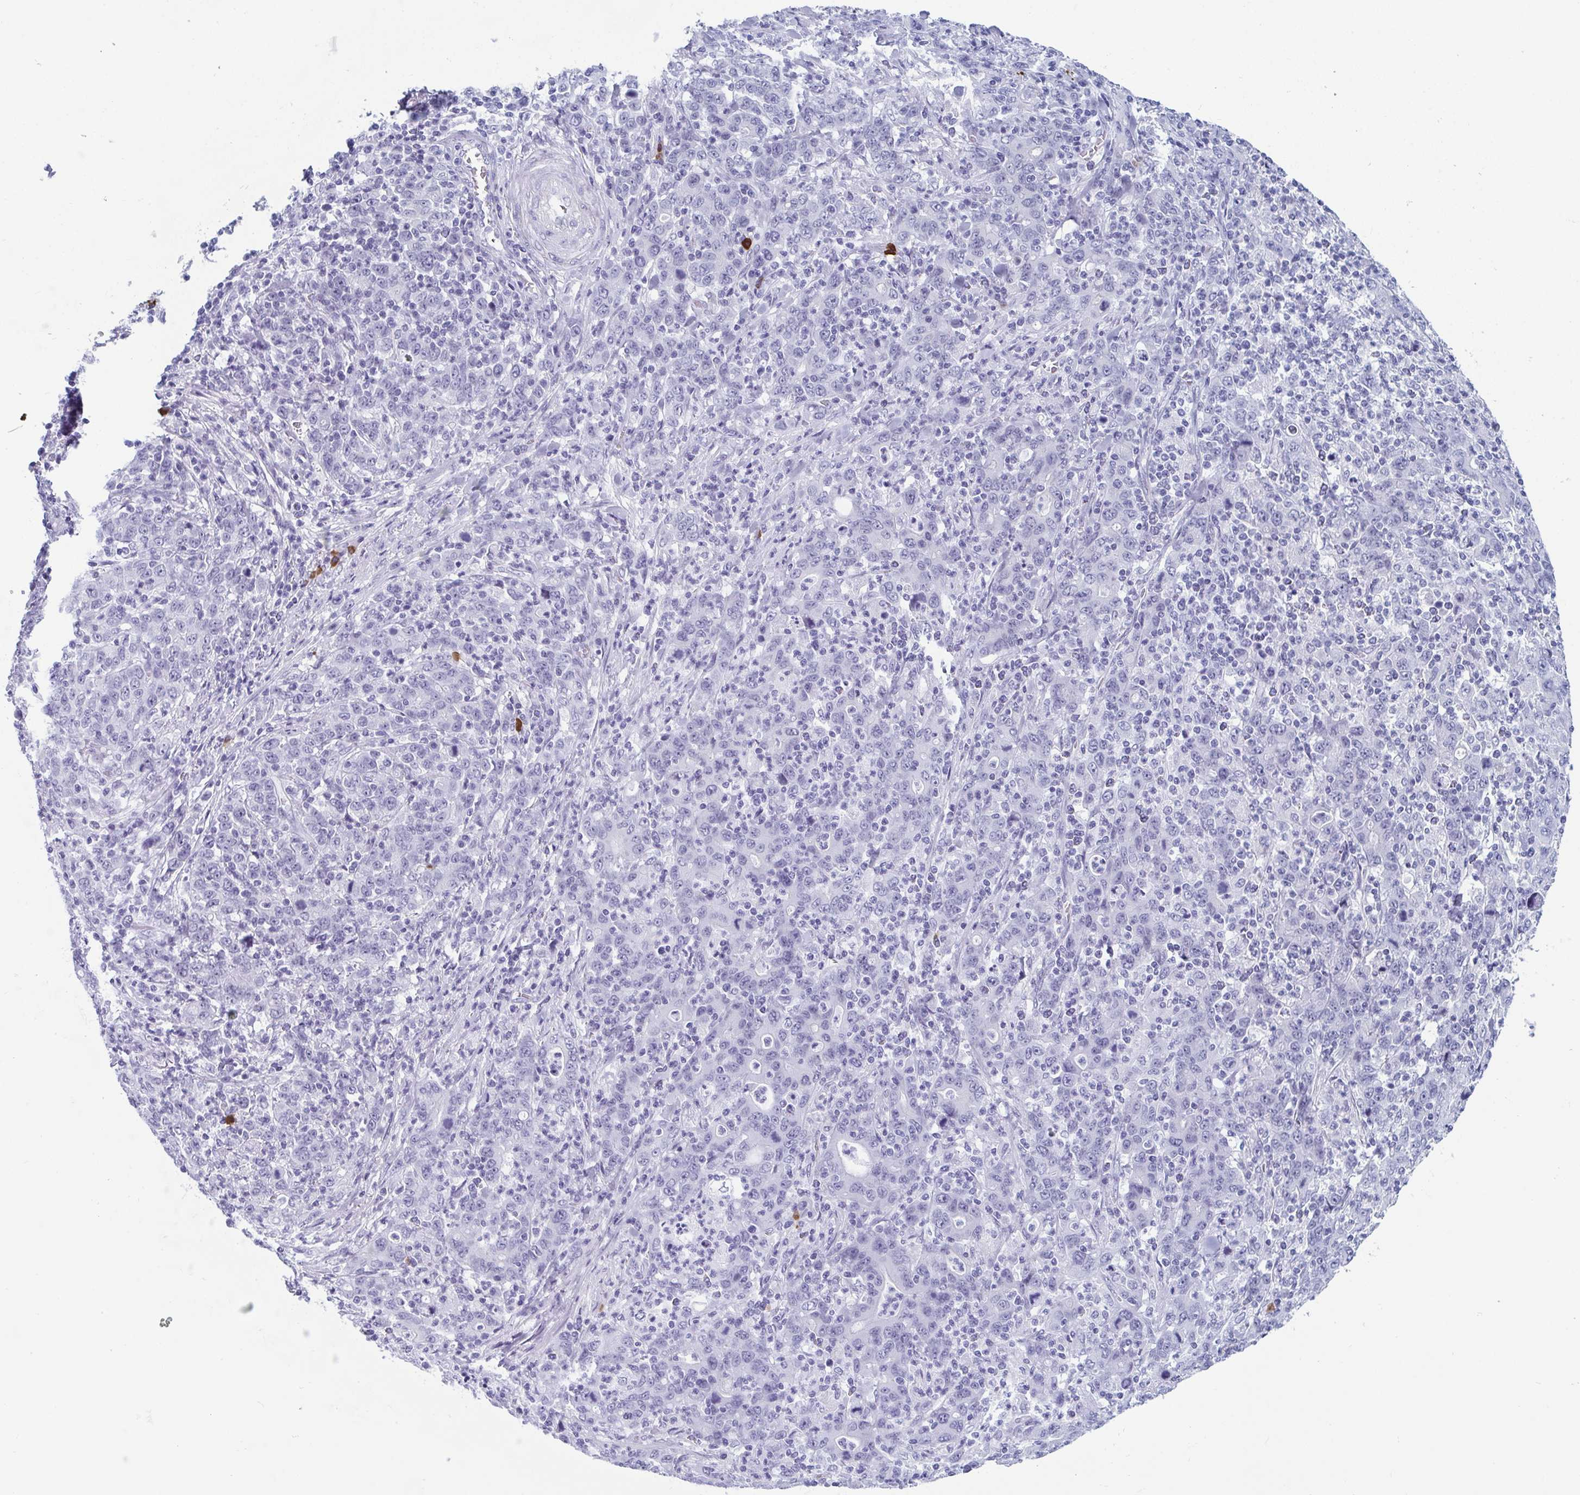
{"staining": {"intensity": "negative", "quantity": "none", "location": "none"}, "tissue": "stomach cancer", "cell_type": "Tumor cells", "image_type": "cancer", "snomed": [{"axis": "morphology", "description": "Adenocarcinoma, NOS"}, {"axis": "topography", "description": "Stomach, upper"}], "caption": "This is an IHC micrograph of human stomach adenocarcinoma. There is no expression in tumor cells.", "gene": "ZFP64", "patient": {"sex": "male", "age": 69}}